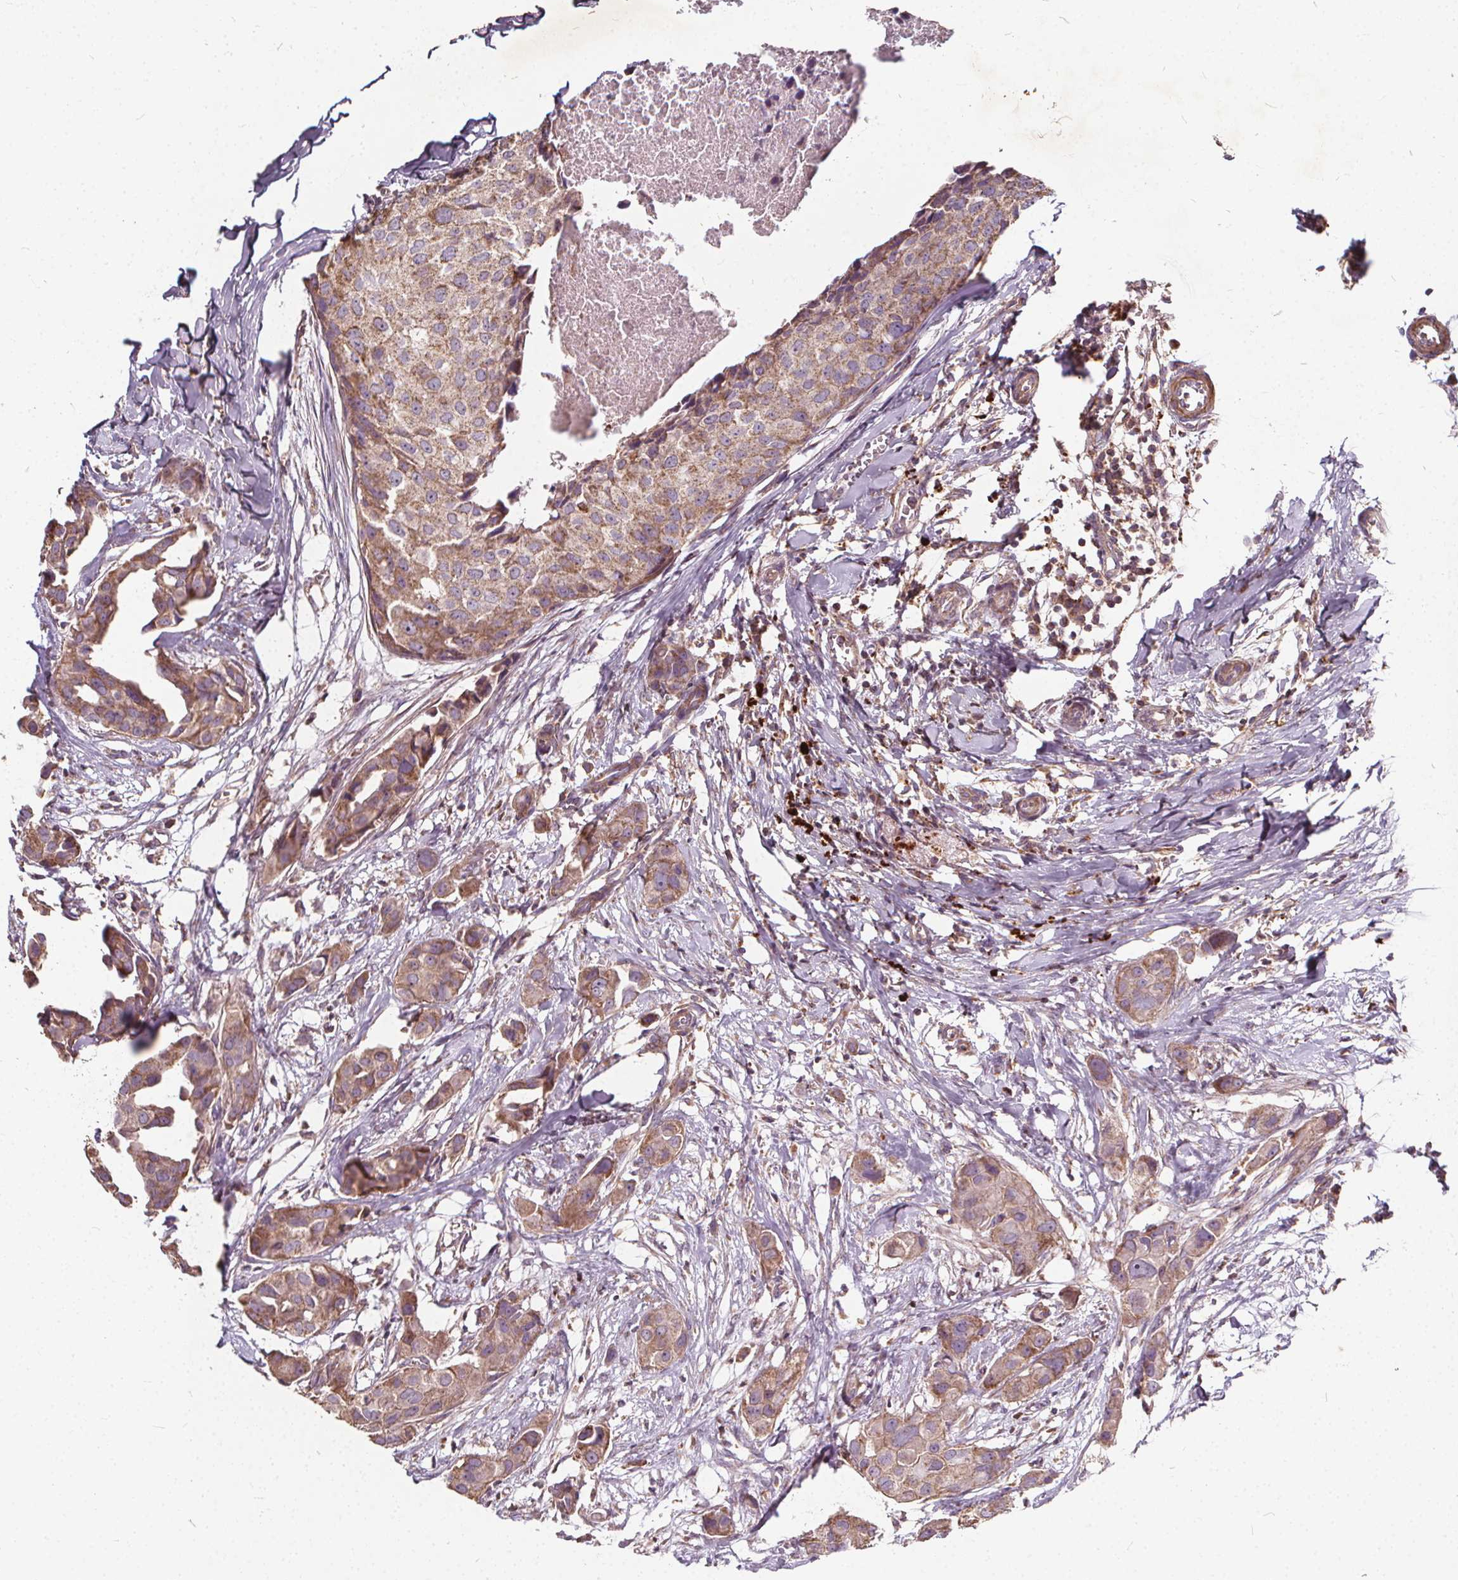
{"staining": {"intensity": "moderate", "quantity": ">75%", "location": "cytoplasmic/membranous"}, "tissue": "breast cancer", "cell_type": "Tumor cells", "image_type": "cancer", "snomed": [{"axis": "morphology", "description": "Duct carcinoma"}, {"axis": "topography", "description": "Breast"}], "caption": "Immunohistochemistry (IHC) (DAB (3,3'-diaminobenzidine)) staining of intraductal carcinoma (breast) exhibits moderate cytoplasmic/membranous protein staining in about >75% of tumor cells.", "gene": "ORAI2", "patient": {"sex": "female", "age": 38}}